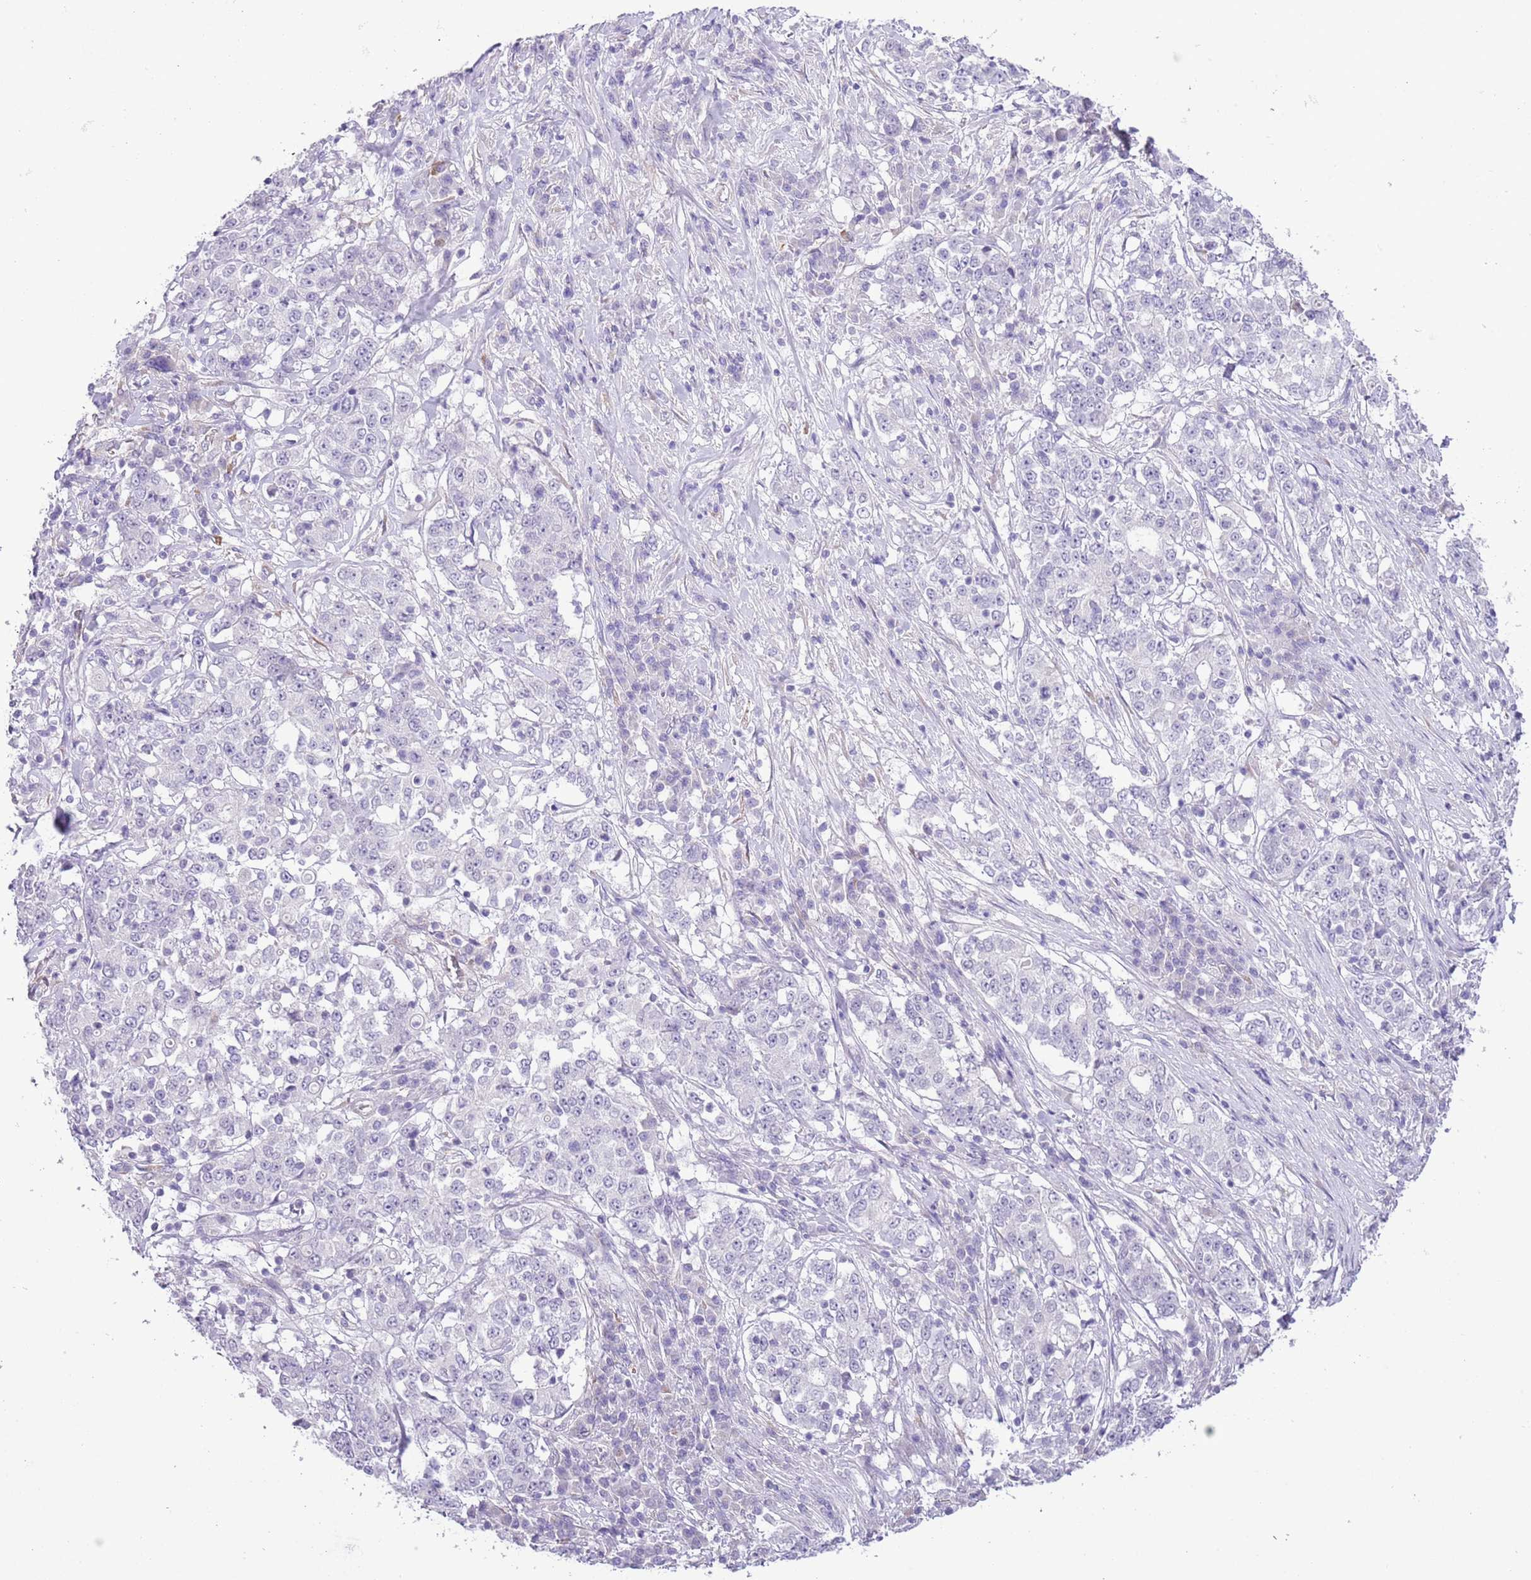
{"staining": {"intensity": "negative", "quantity": "none", "location": "none"}, "tissue": "stomach cancer", "cell_type": "Tumor cells", "image_type": "cancer", "snomed": [{"axis": "morphology", "description": "Adenocarcinoma, NOS"}, {"axis": "topography", "description": "Stomach"}], "caption": "DAB immunohistochemical staining of human stomach adenocarcinoma reveals no significant positivity in tumor cells. (Stains: DAB (3,3'-diaminobenzidine) immunohistochemistry (IHC) with hematoxylin counter stain, Microscopy: brightfield microscopy at high magnification).", "gene": "MIDN", "patient": {"sex": "male", "age": 59}}